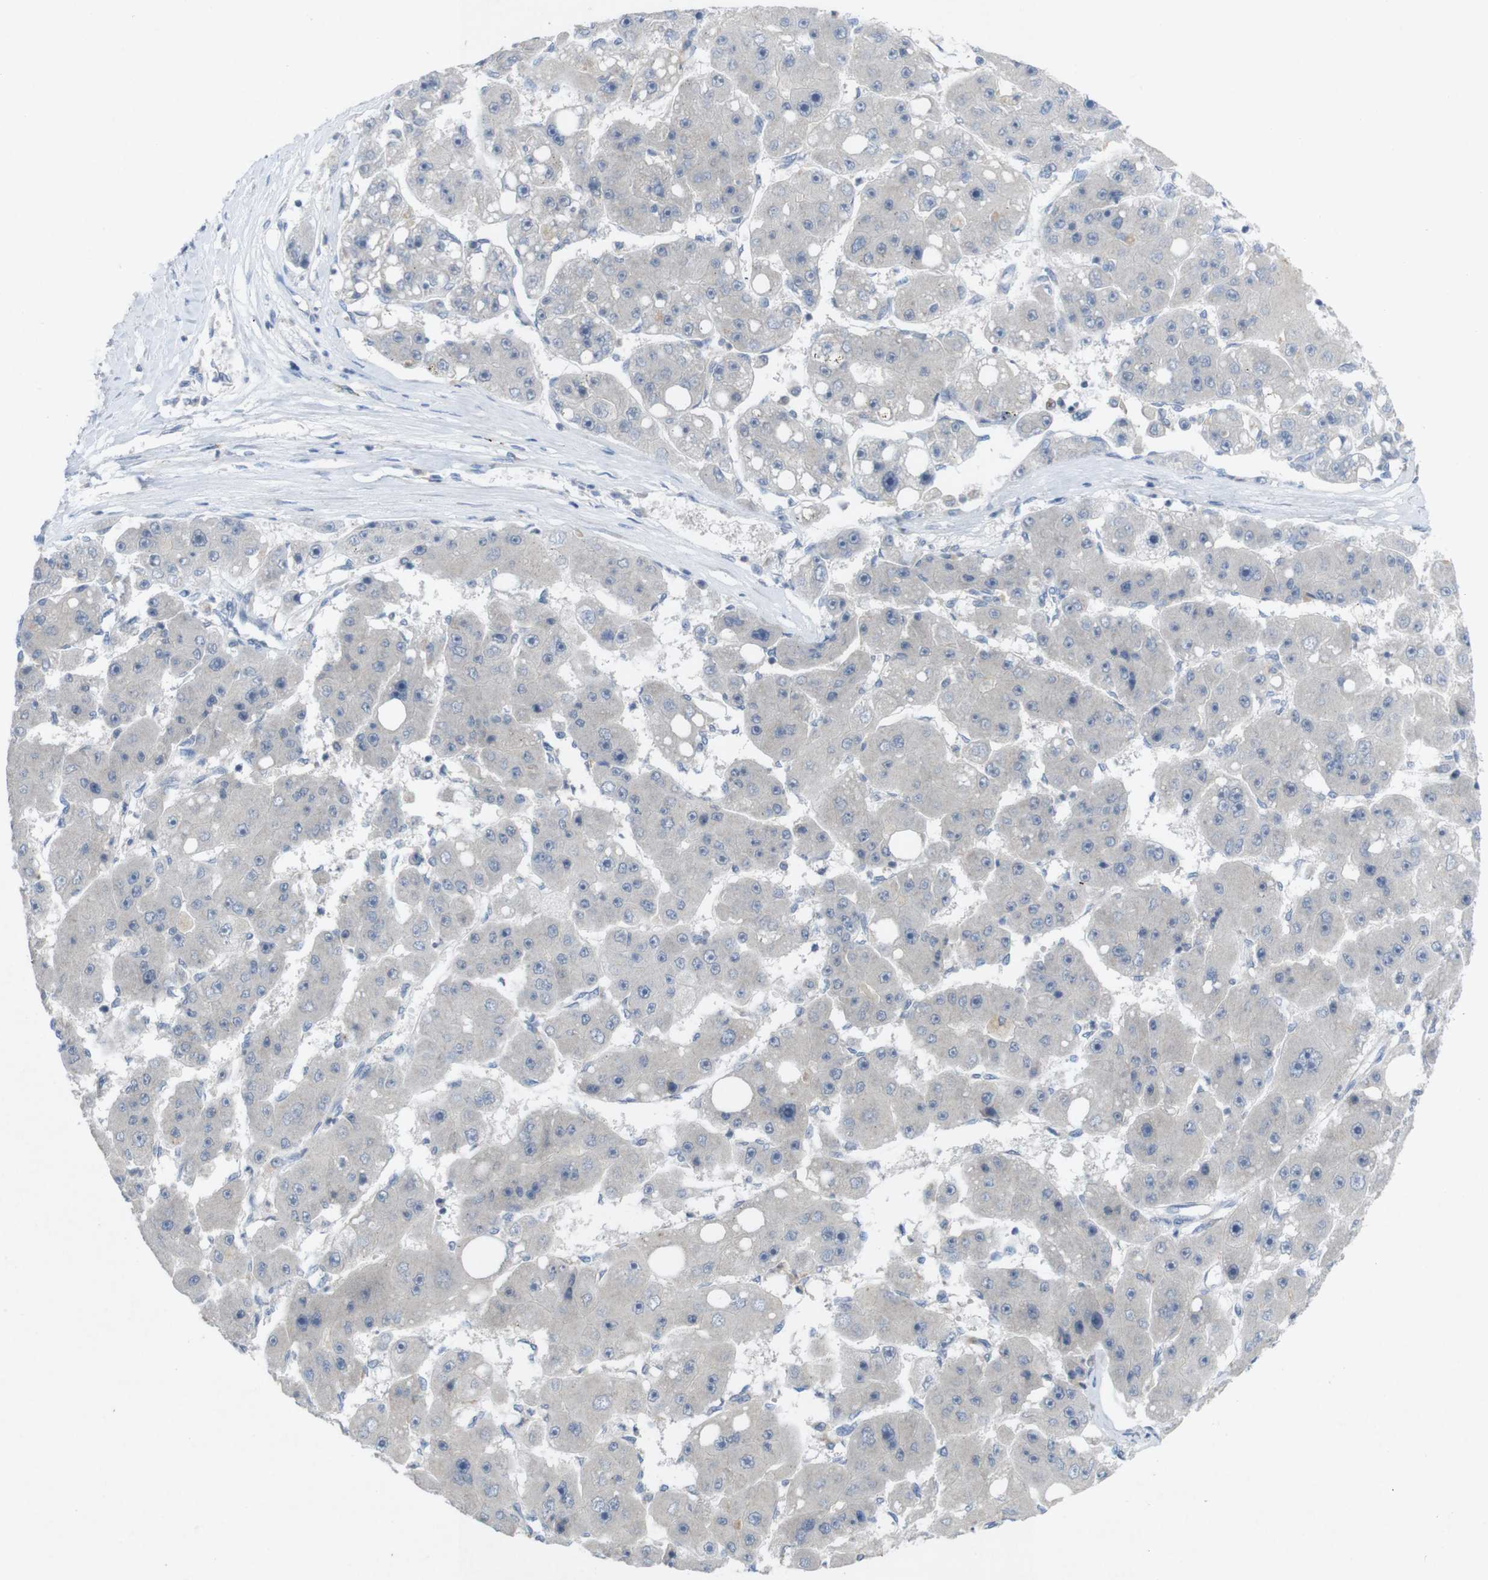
{"staining": {"intensity": "negative", "quantity": "none", "location": "none"}, "tissue": "liver cancer", "cell_type": "Tumor cells", "image_type": "cancer", "snomed": [{"axis": "morphology", "description": "Carcinoma, Hepatocellular, NOS"}, {"axis": "topography", "description": "Liver"}], "caption": "Liver hepatocellular carcinoma stained for a protein using immunohistochemistry (IHC) reveals no expression tumor cells.", "gene": "SLAMF7", "patient": {"sex": "female", "age": 61}}